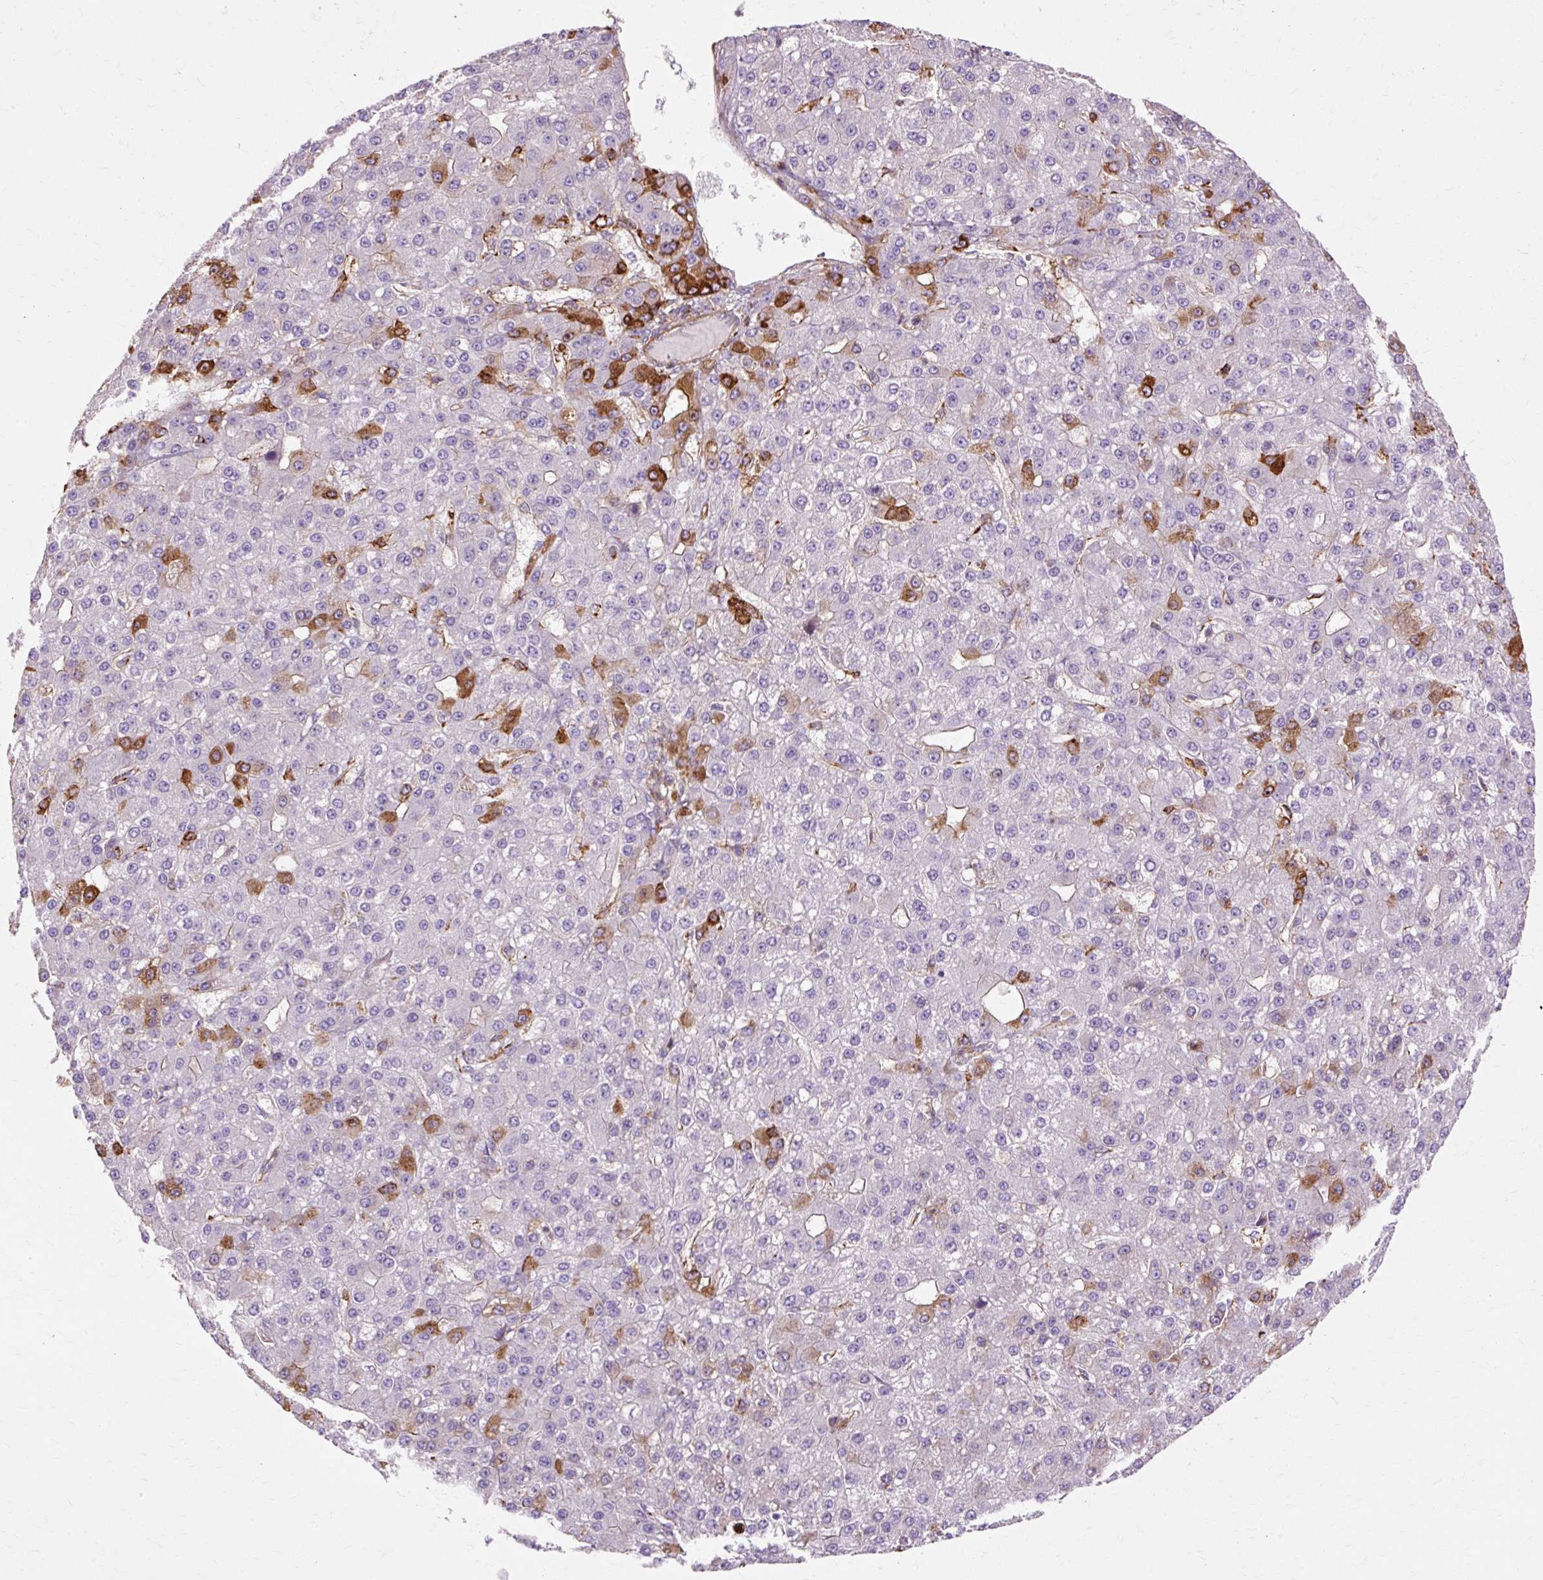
{"staining": {"intensity": "strong", "quantity": "<25%", "location": "cytoplasmic/membranous"}, "tissue": "liver cancer", "cell_type": "Tumor cells", "image_type": "cancer", "snomed": [{"axis": "morphology", "description": "Carcinoma, Hepatocellular, NOS"}, {"axis": "topography", "description": "Liver"}], "caption": "Hepatocellular carcinoma (liver) was stained to show a protein in brown. There is medium levels of strong cytoplasmic/membranous positivity in approximately <25% of tumor cells.", "gene": "TBC1D2B", "patient": {"sex": "male", "age": 67}}